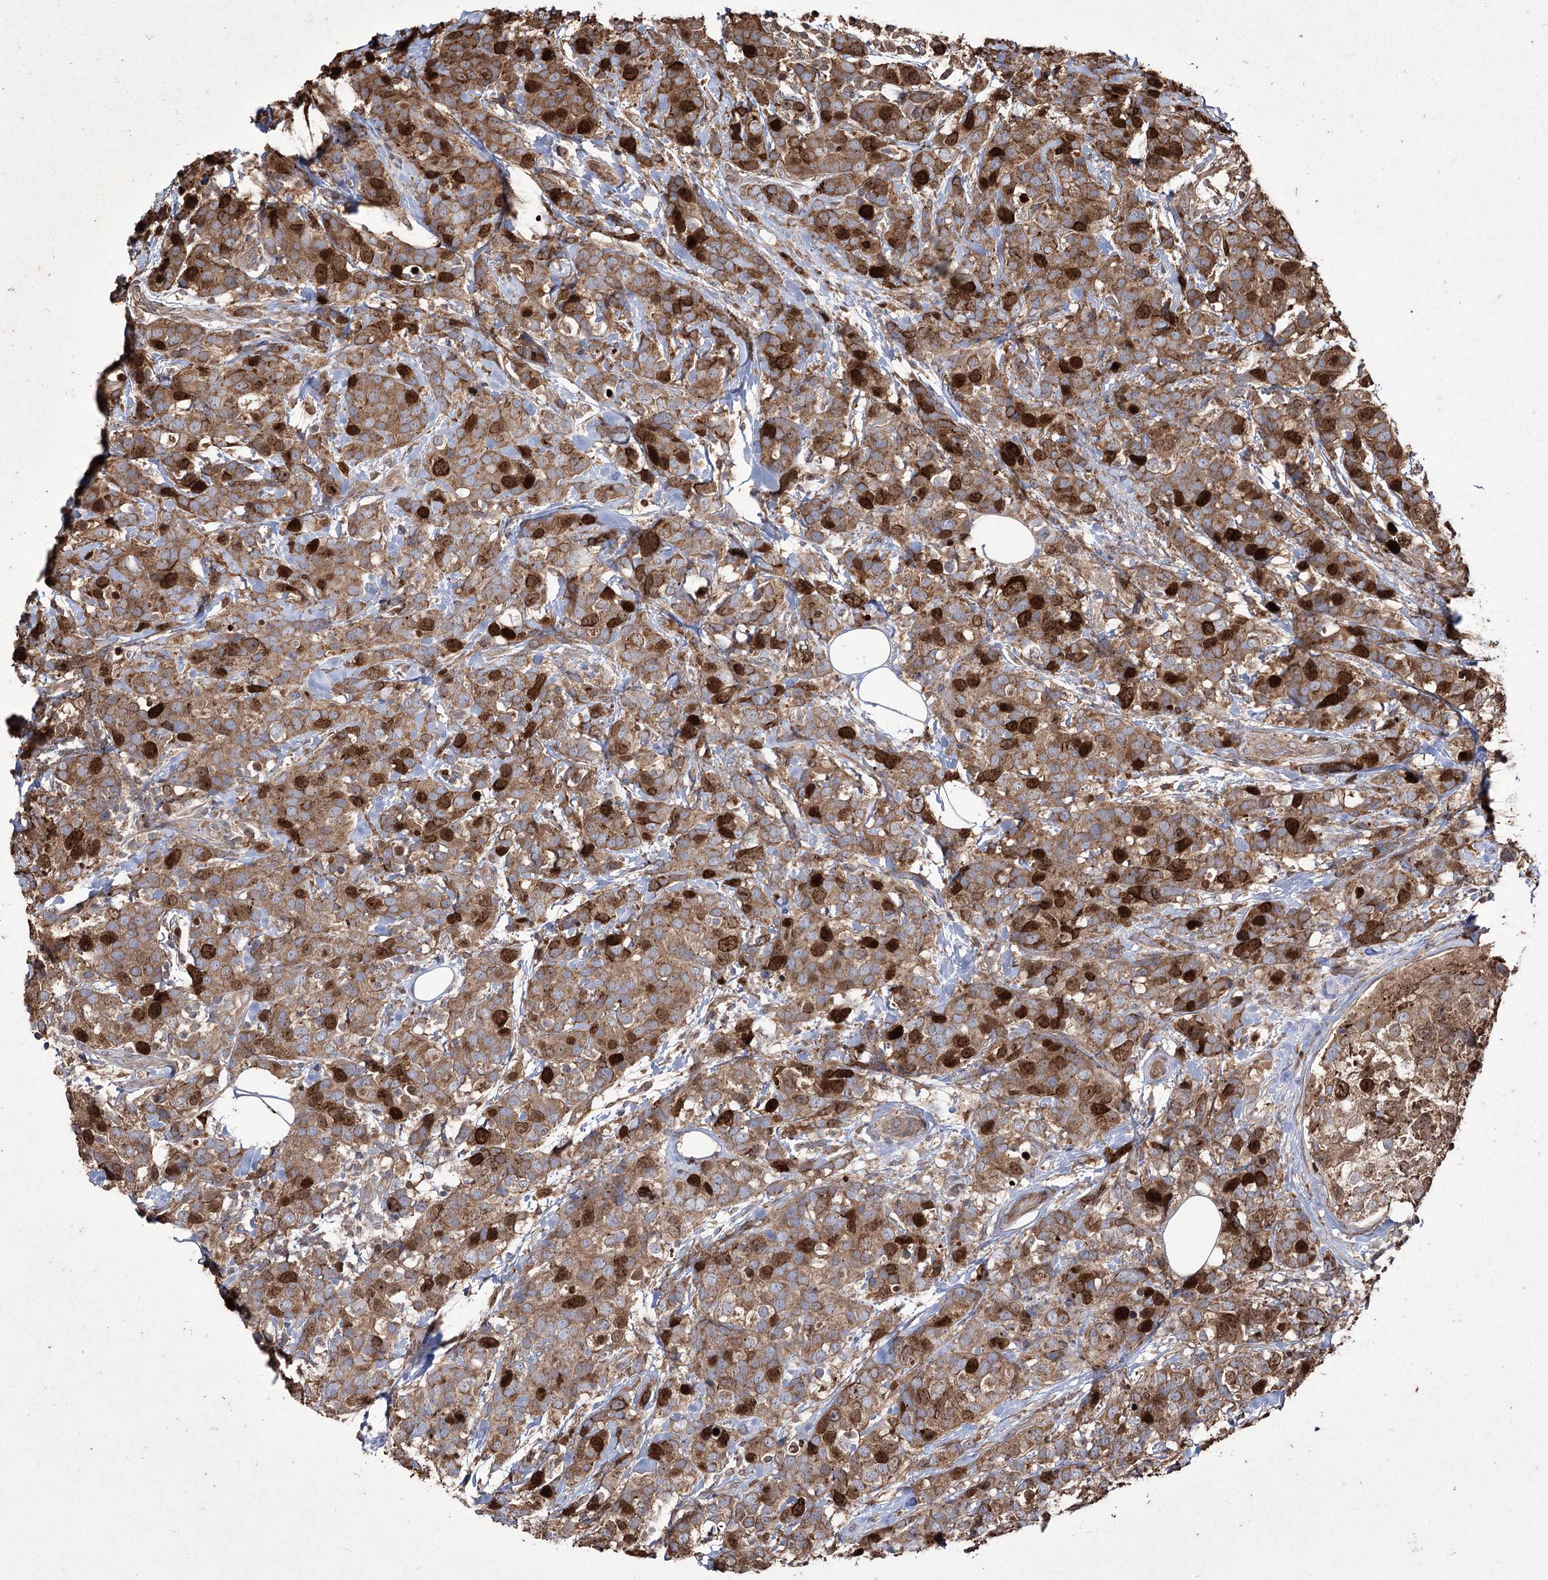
{"staining": {"intensity": "strong", "quantity": ">75%", "location": "cytoplasmic/membranous,nuclear"}, "tissue": "breast cancer", "cell_type": "Tumor cells", "image_type": "cancer", "snomed": [{"axis": "morphology", "description": "Lobular carcinoma"}, {"axis": "topography", "description": "Breast"}], "caption": "Lobular carcinoma (breast) stained with immunohistochemistry exhibits strong cytoplasmic/membranous and nuclear expression in approximately >75% of tumor cells.", "gene": "PRC1", "patient": {"sex": "female", "age": 59}}